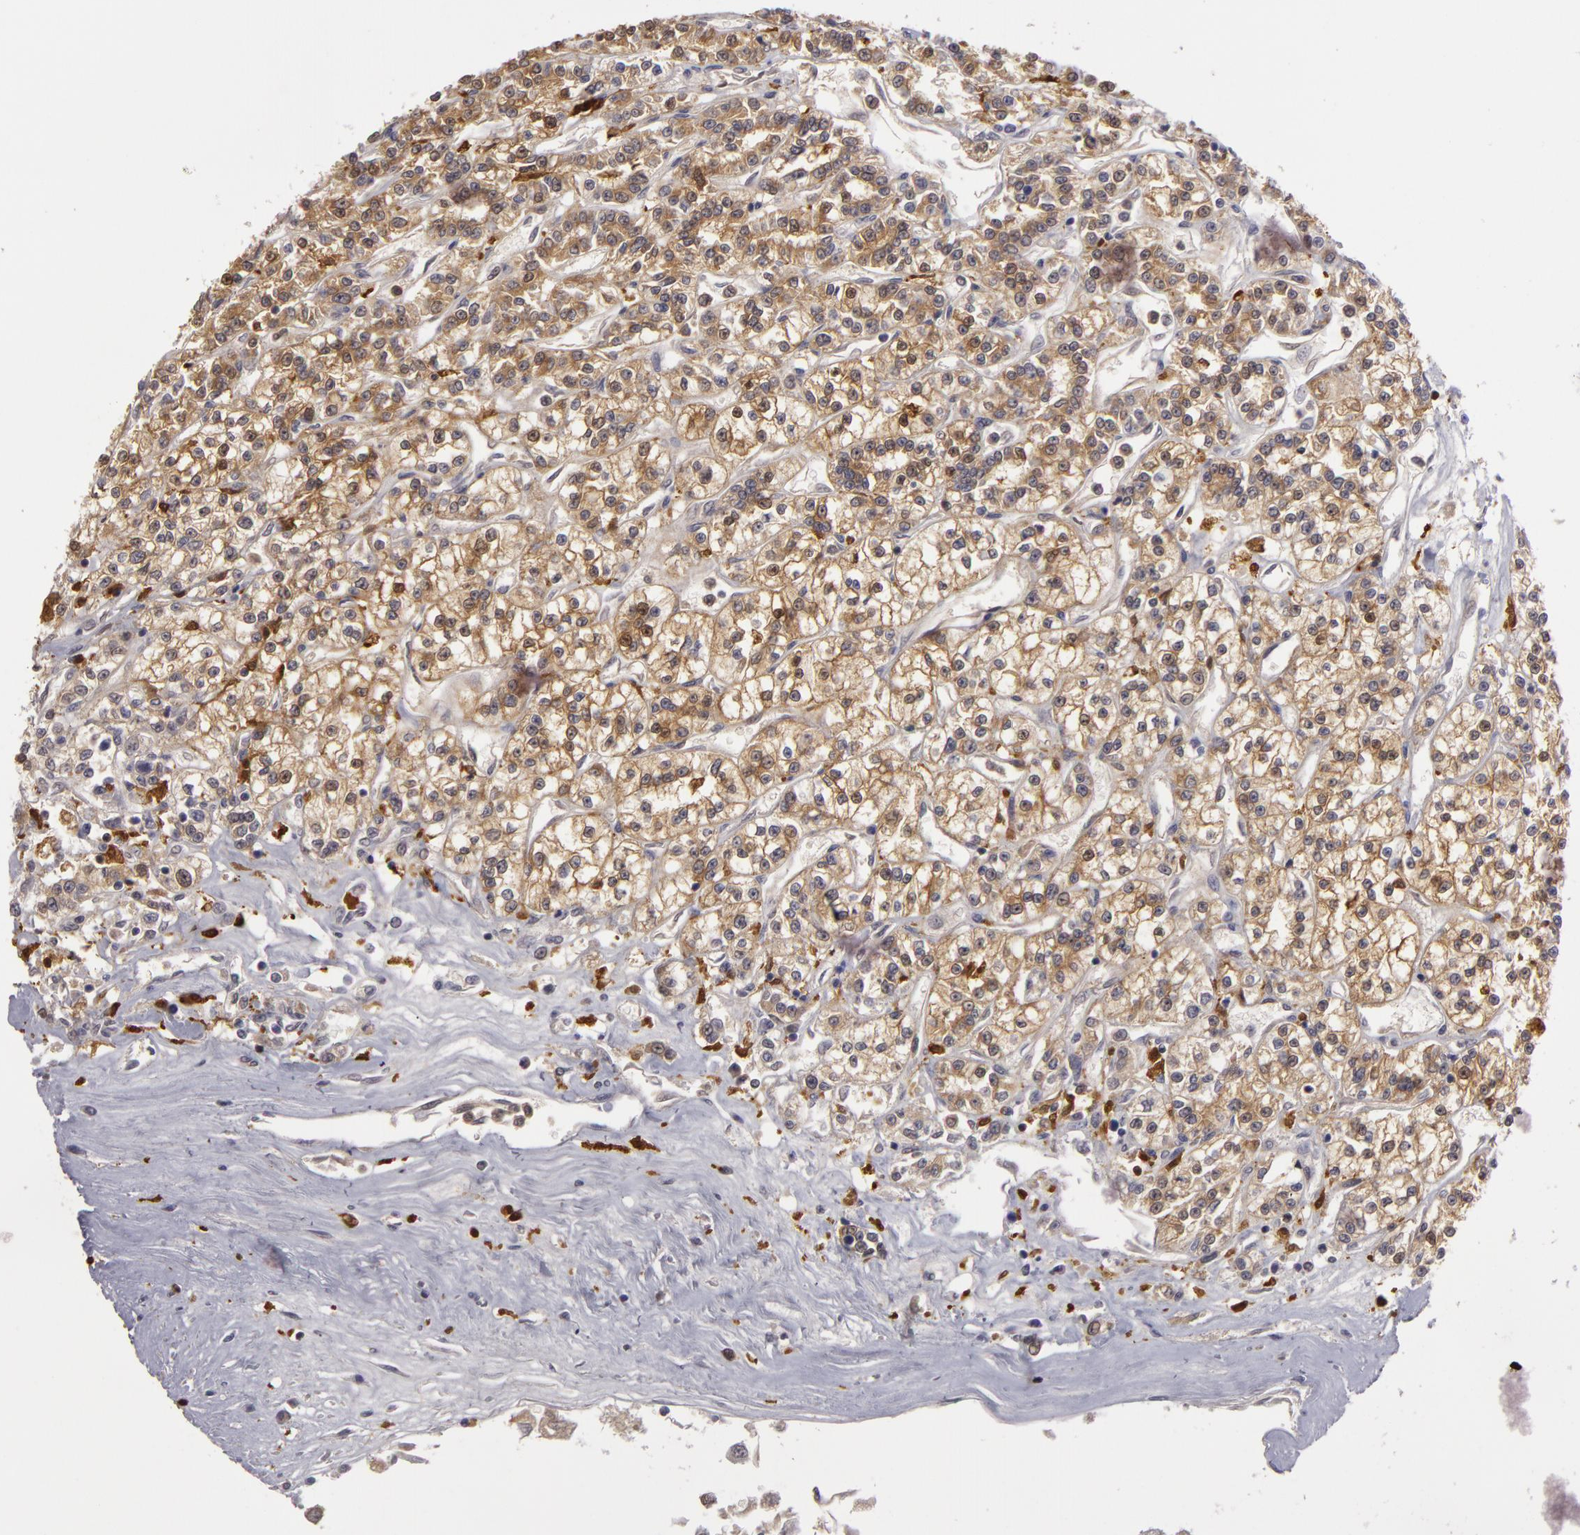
{"staining": {"intensity": "weak", "quantity": "25%-75%", "location": "cytoplasmic/membranous"}, "tissue": "renal cancer", "cell_type": "Tumor cells", "image_type": "cancer", "snomed": [{"axis": "morphology", "description": "Adenocarcinoma, NOS"}, {"axis": "topography", "description": "Kidney"}], "caption": "Immunohistochemistry (IHC) micrograph of neoplastic tissue: renal adenocarcinoma stained using immunohistochemistry displays low levels of weak protein expression localized specifically in the cytoplasmic/membranous of tumor cells, appearing as a cytoplasmic/membranous brown color.", "gene": "GNPDA1", "patient": {"sex": "female", "age": 76}}